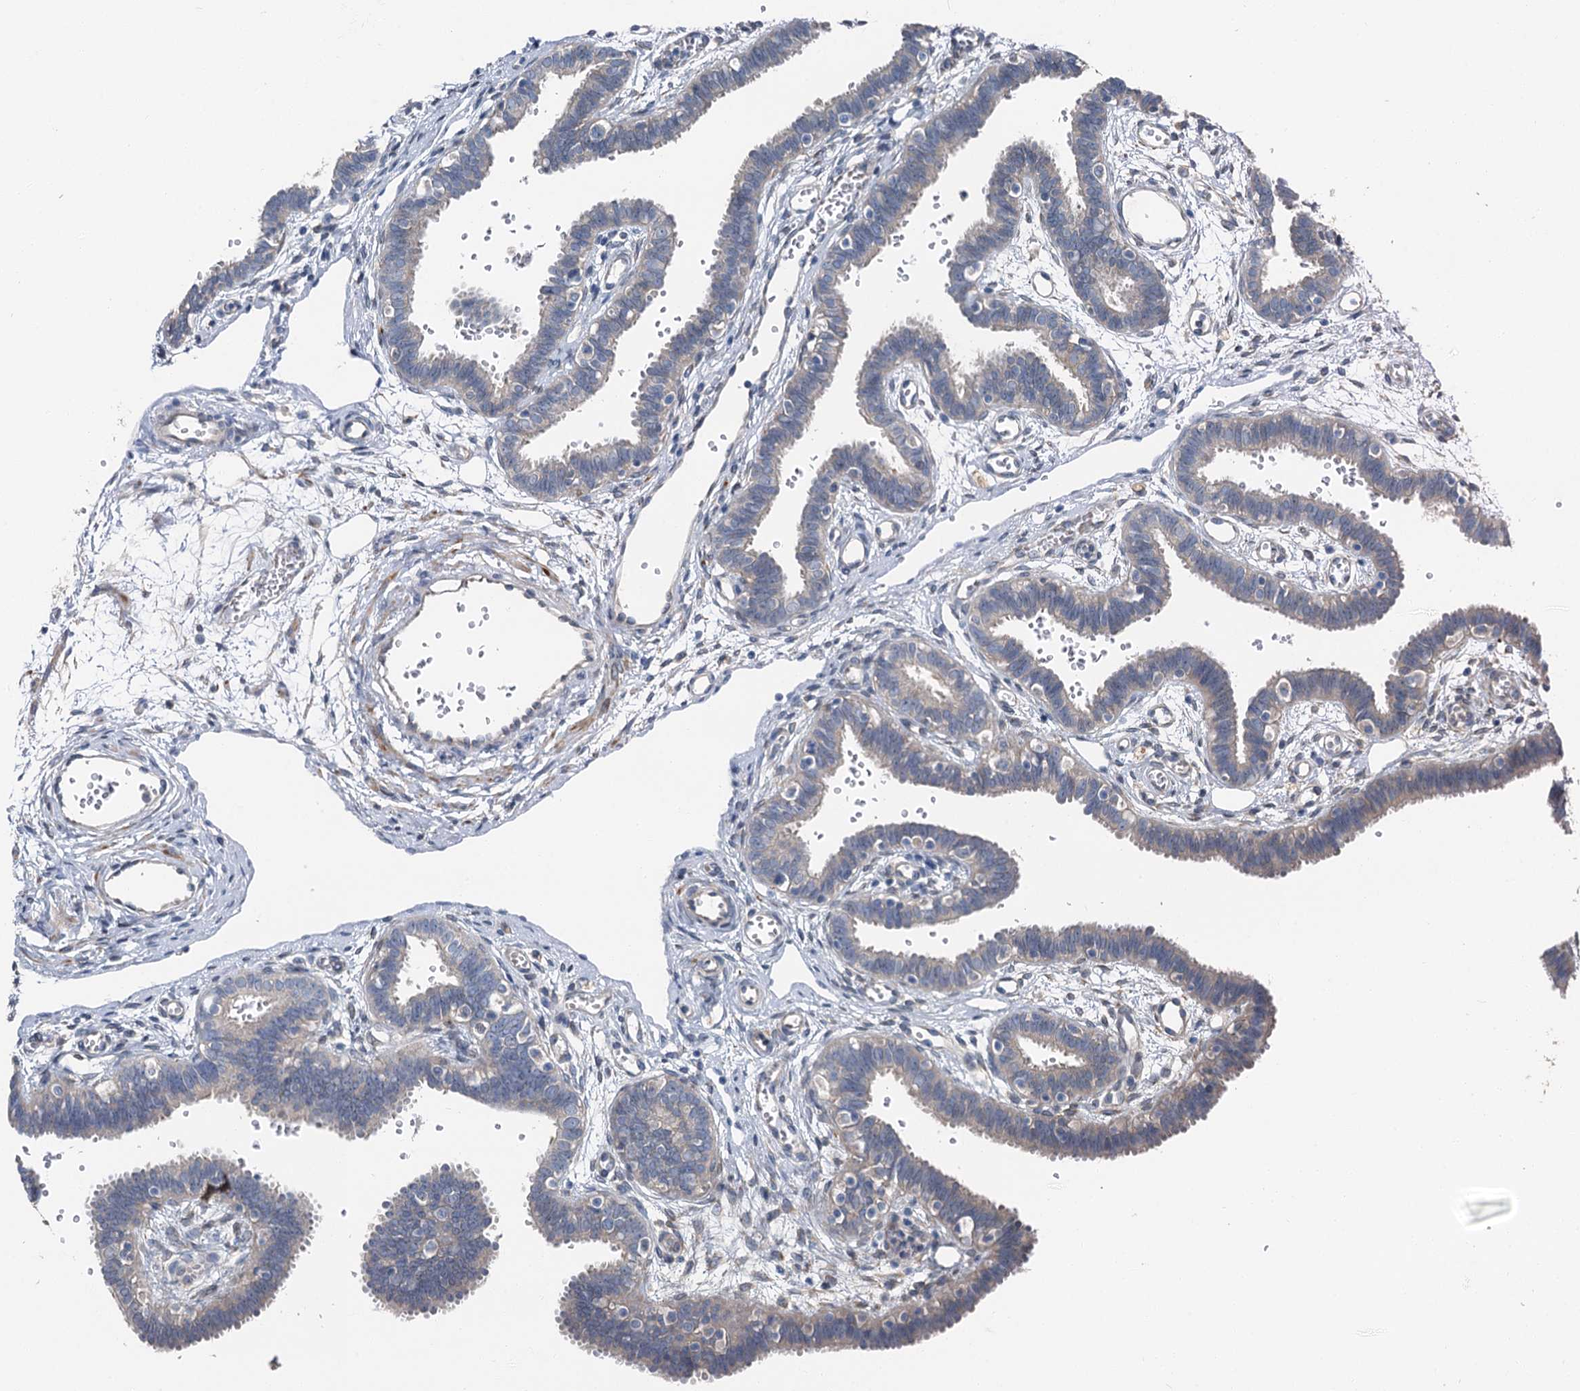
{"staining": {"intensity": "negative", "quantity": "none", "location": "none"}, "tissue": "fallopian tube", "cell_type": "Glandular cells", "image_type": "normal", "snomed": [{"axis": "morphology", "description": "Normal tissue, NOS"}, {"axis": "topography", "description": "Fallopian tube"}, {"axis": "topography", "description": "Placenta"}], "caption": "DAB immunohistochemical staining of benign human fallopian tube demonstrates no significant positivity in glandular cells. The staining is performed using DAB (3,3'-diaminobenzidine) brown chromogen with nuclei counter-stained in using hematoxylin.", "gene": "C6orf120", "patient": {"sex": "female", "age": 32}}